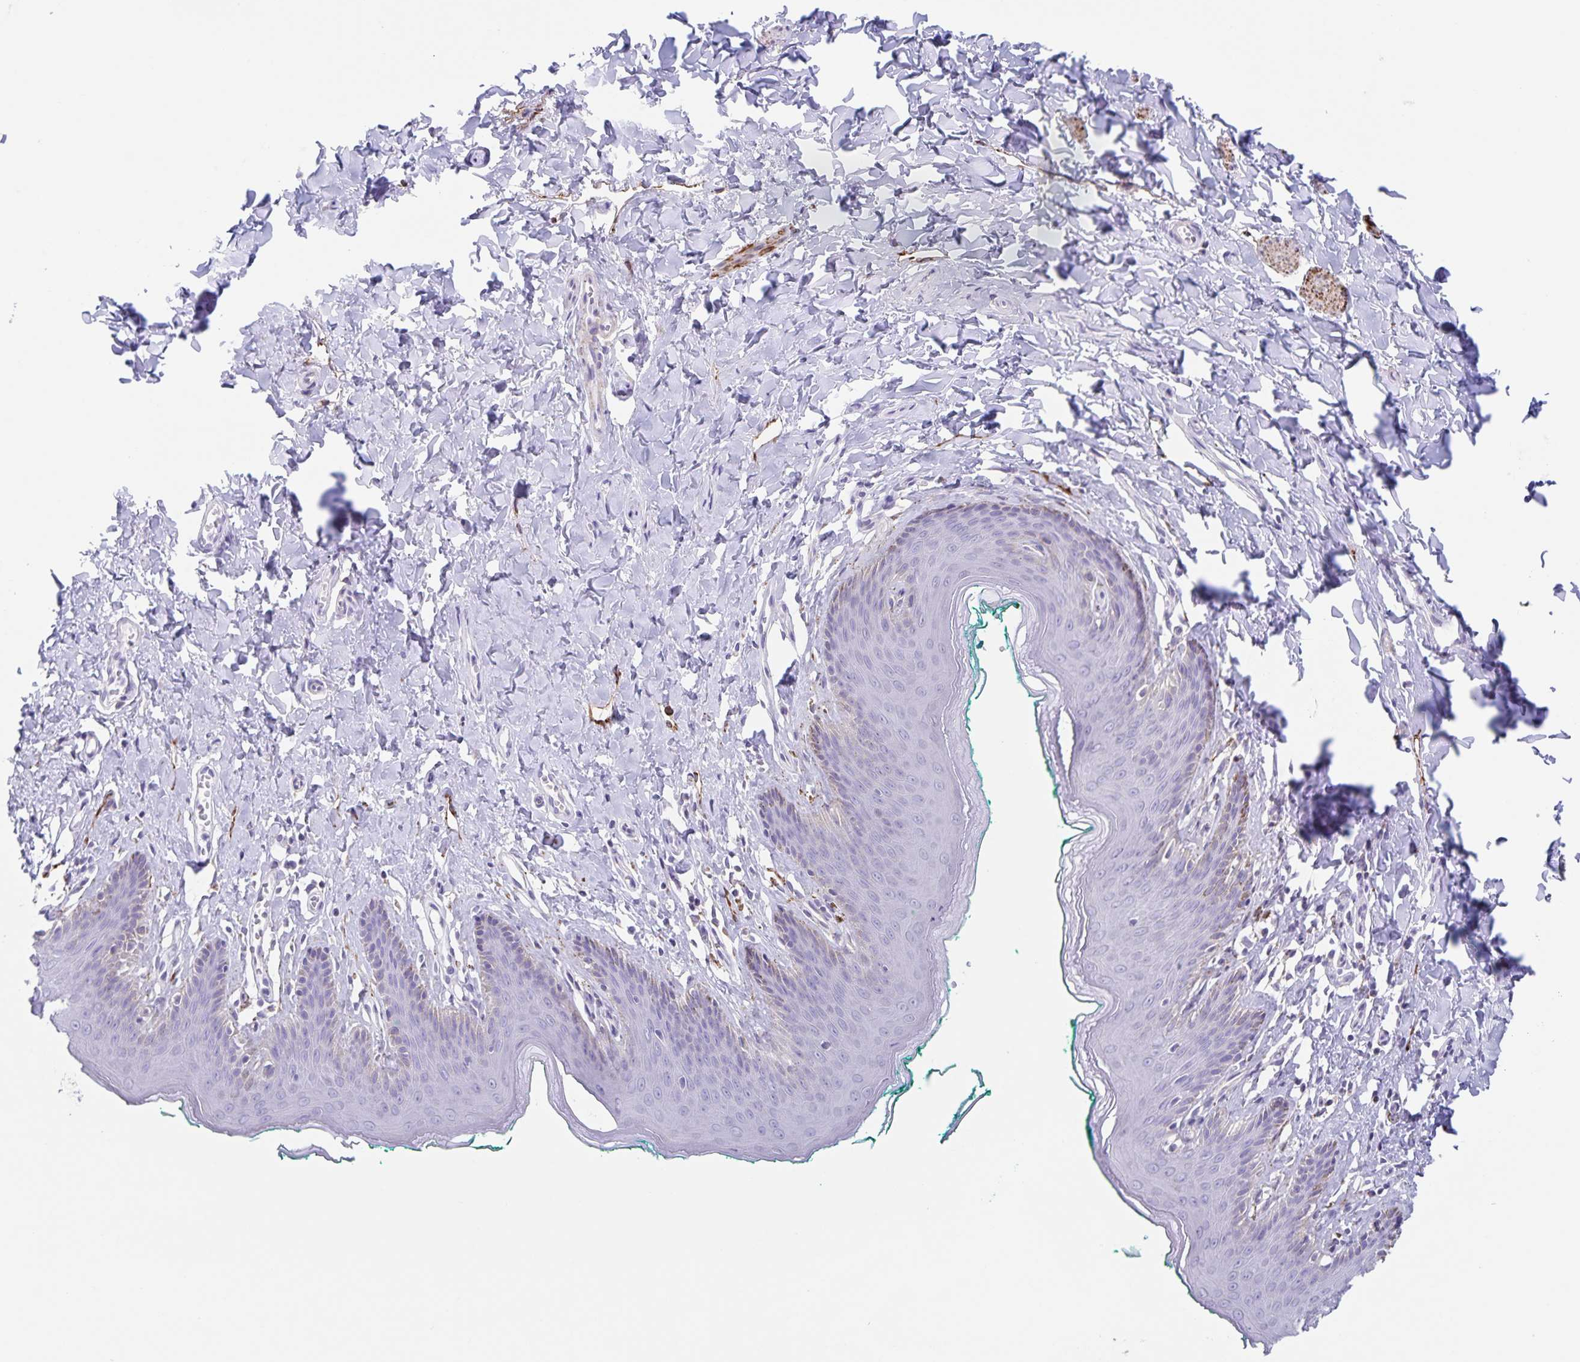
{"staining": {"intensity": "negative", "quantity": "none", "location": "none"}, "tissue": "skin", "cell_type": "Epidermal cells", "image_type": "normal", "snomed": [{"axis": "morphology", "description": "Normal tissue, NOS"}, {"axis": "topography", "description": "Vulva"}, {"axis": "topography", "description": "Peripheral nerve tissue"}], "caption": "Immunohistochemistry (IHC) of normal skin displays no staining in epidermal cells.", "gene": "SYNM", "patient": {"sex": "female", "age": 66}}